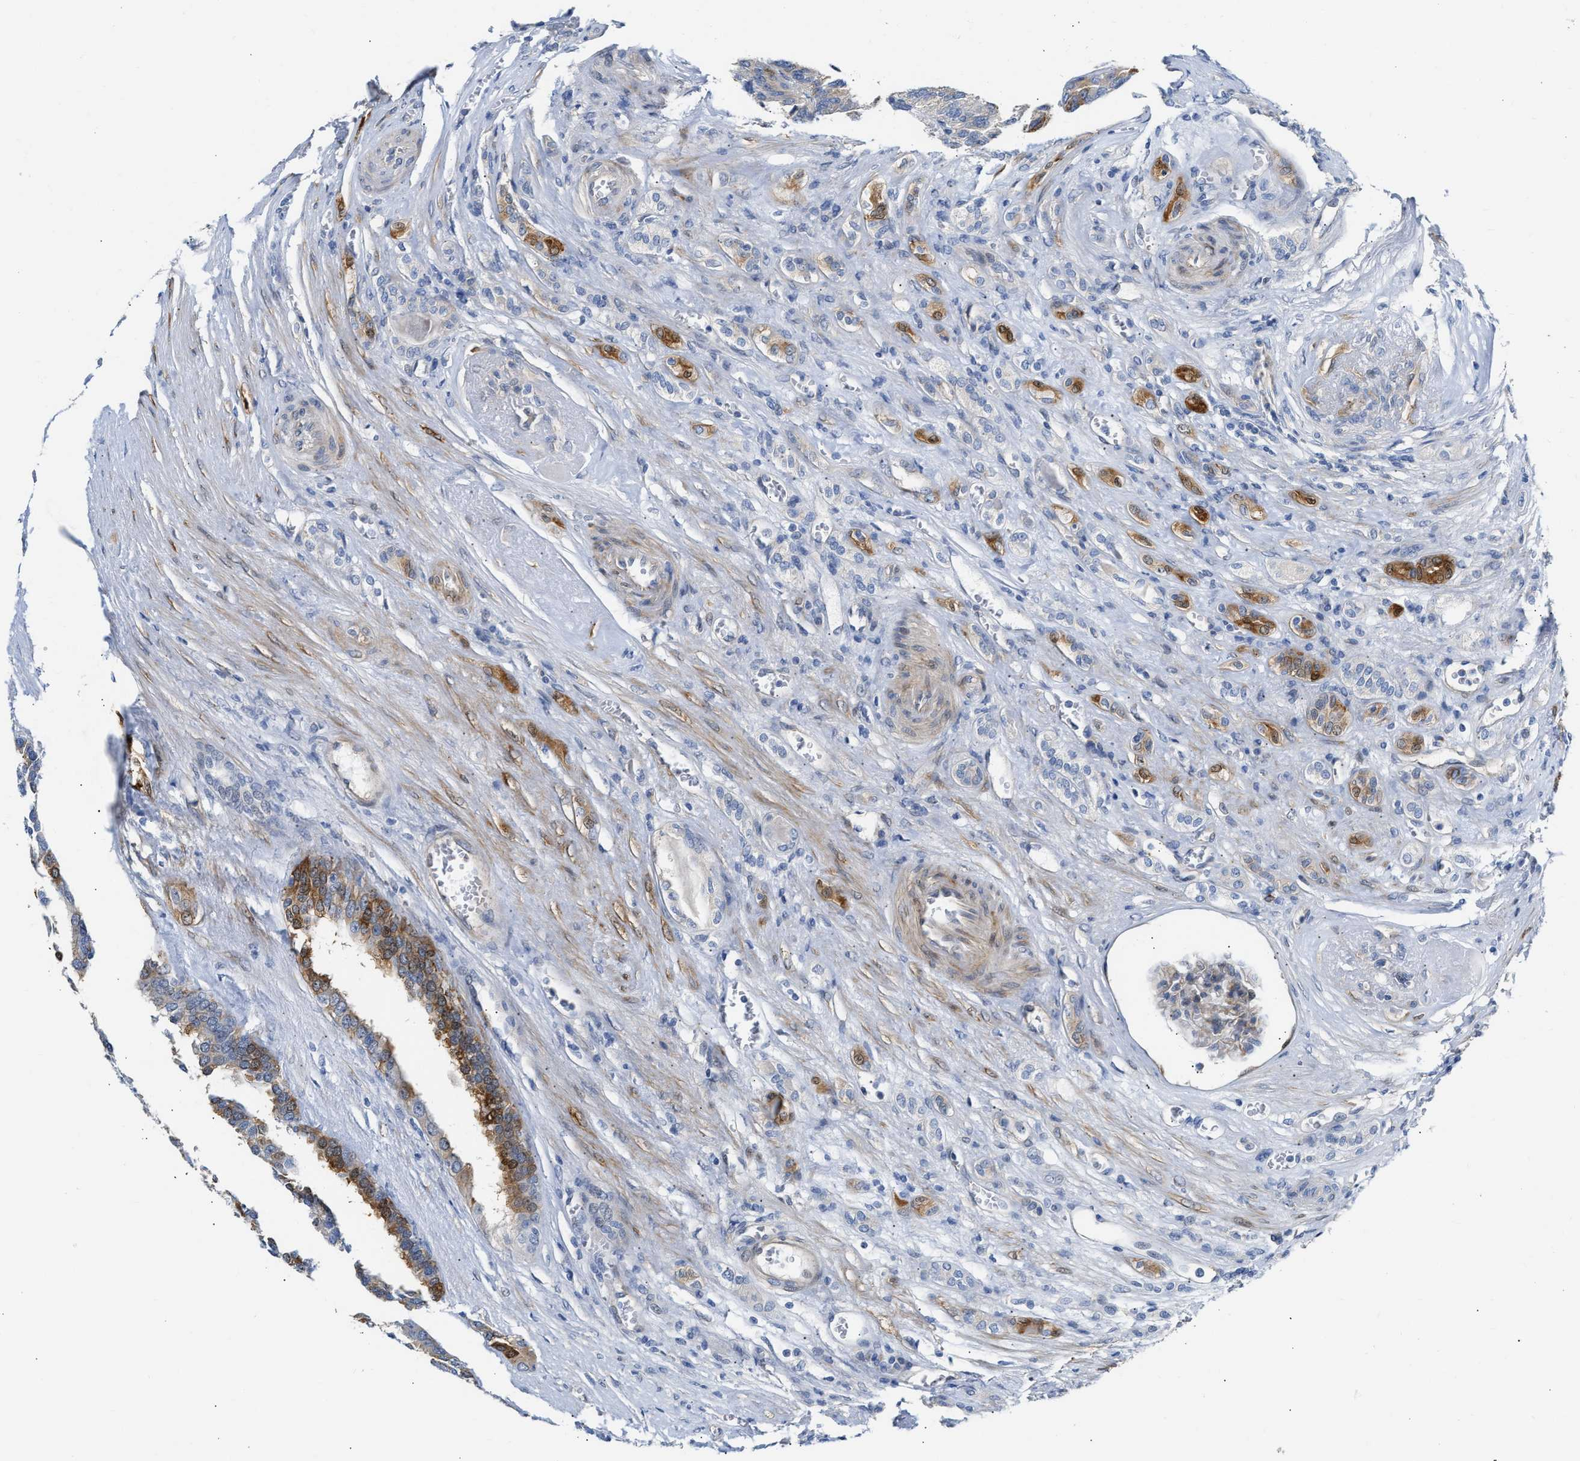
{"staining": {"intensity": "moderate", "quantity": "25%-75%", "location": "cytoplasmic/membranous,nuclear"}, "tissue": "renal cancer", "cell_type": "Tumor cells", "image_type": "cancer", "snomed": [{"axis": "morphology", "description": "Adenocarcinoma, NOS"}, {"axis": "topography", "description": "Kidney"}], "caption": "Renal cancer tissue demonstrates moderate cytoplasmic/membranous and nuclear staining in about 25%-75% of tumor cells, visualized by immunohistochemistry.", "gene": "FHL1", "patient": {"sex": "male", "age": 46}}